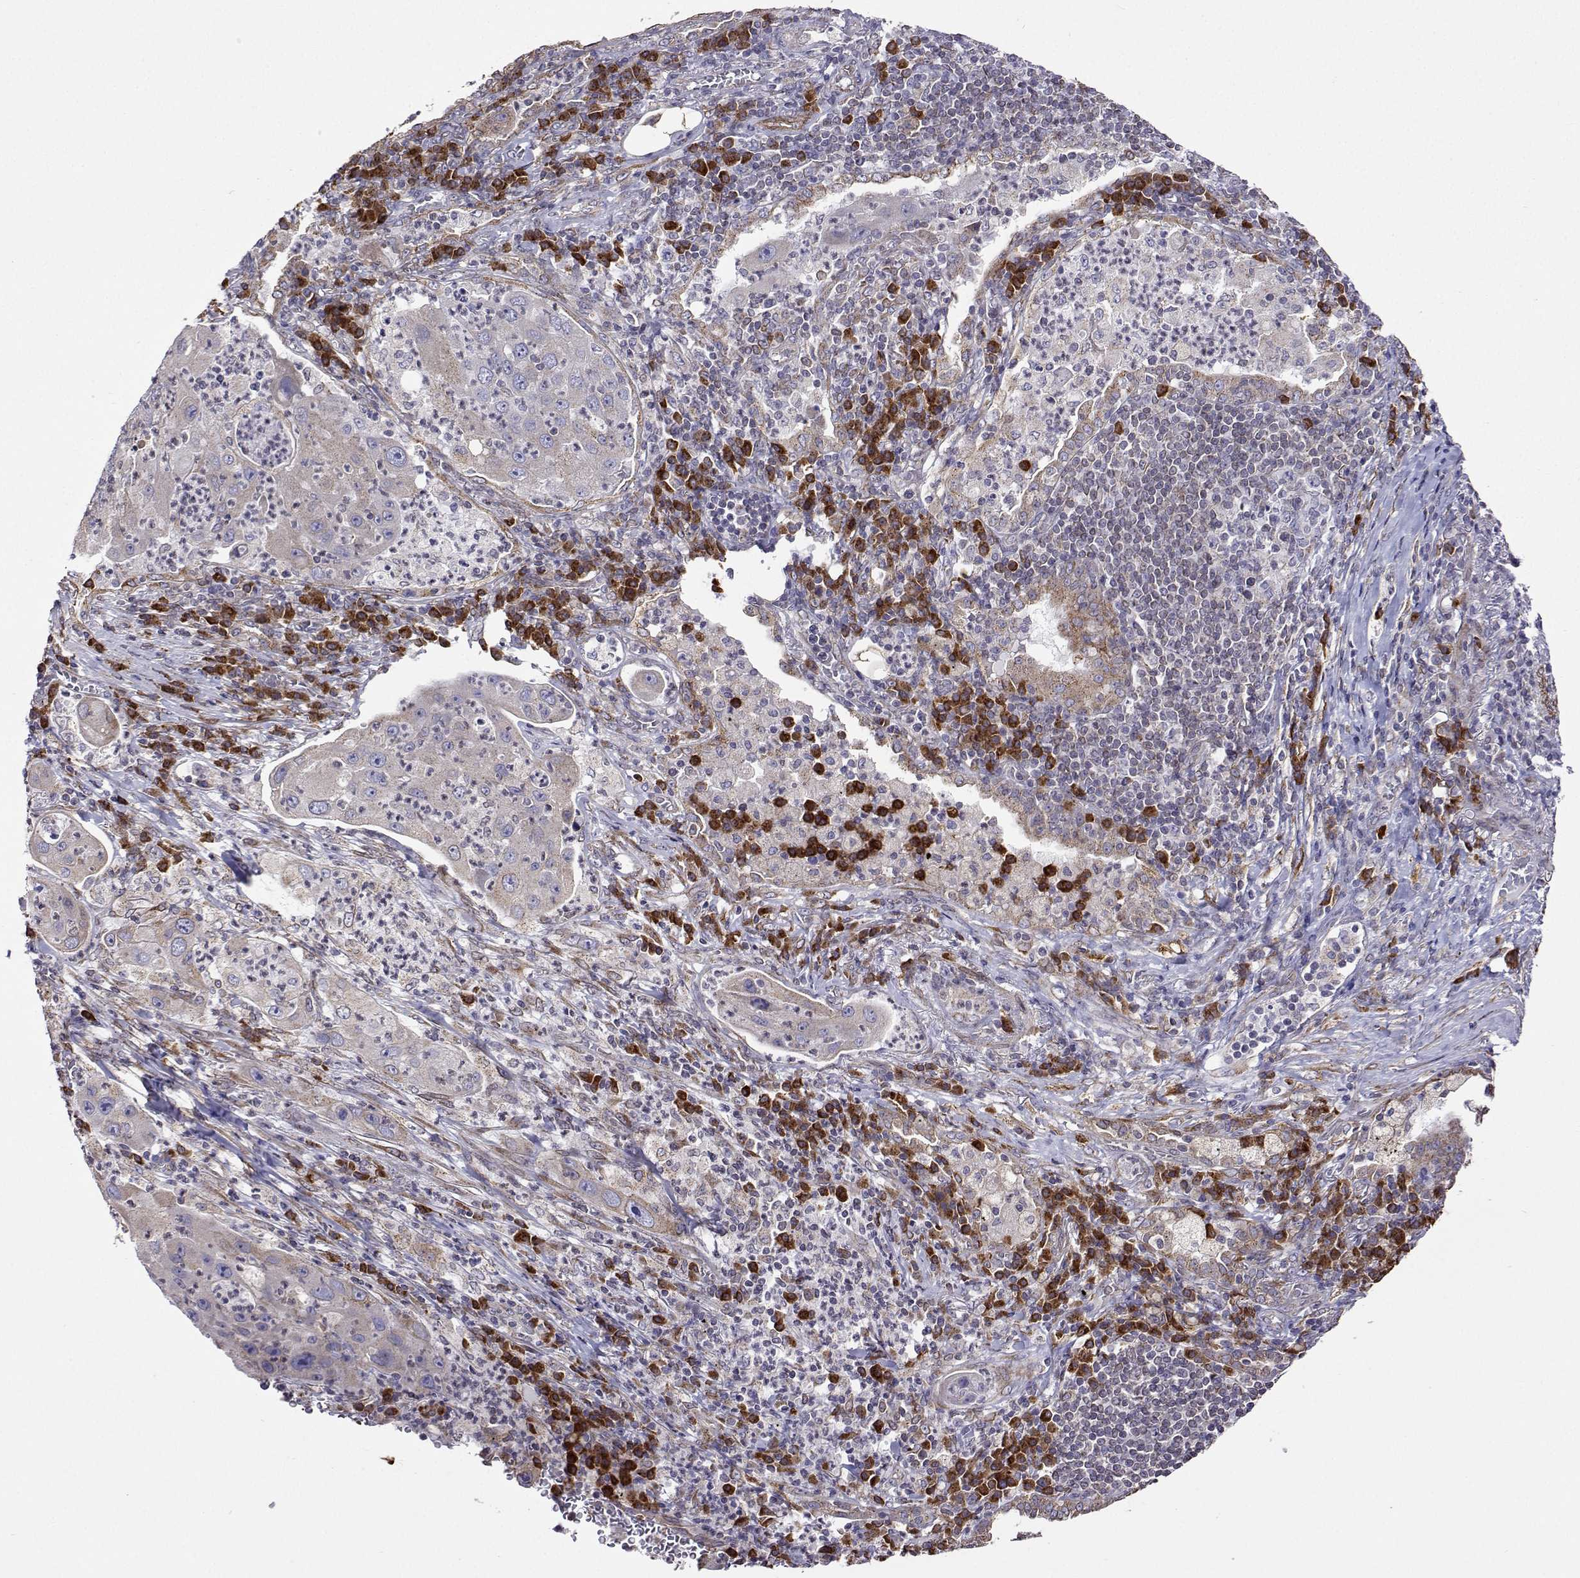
{"staining": {"intensity": "negative", "quantity": "none", "location": "none"}, "tissue": "lung cancer", "cell_type": "Tumor cells", "image_type": "cancer", "snomed": [{"axis": "morphology", "description": "Squamous cell carcinoma, NOS"}, {"axis": "topography", "description": "Lung"}], "caption": "The histopathology image exhibits no staining of tumor cells in lung cancer.", "gene": "PGRMC2", "patient": {"sex": "female", "age": 59}}